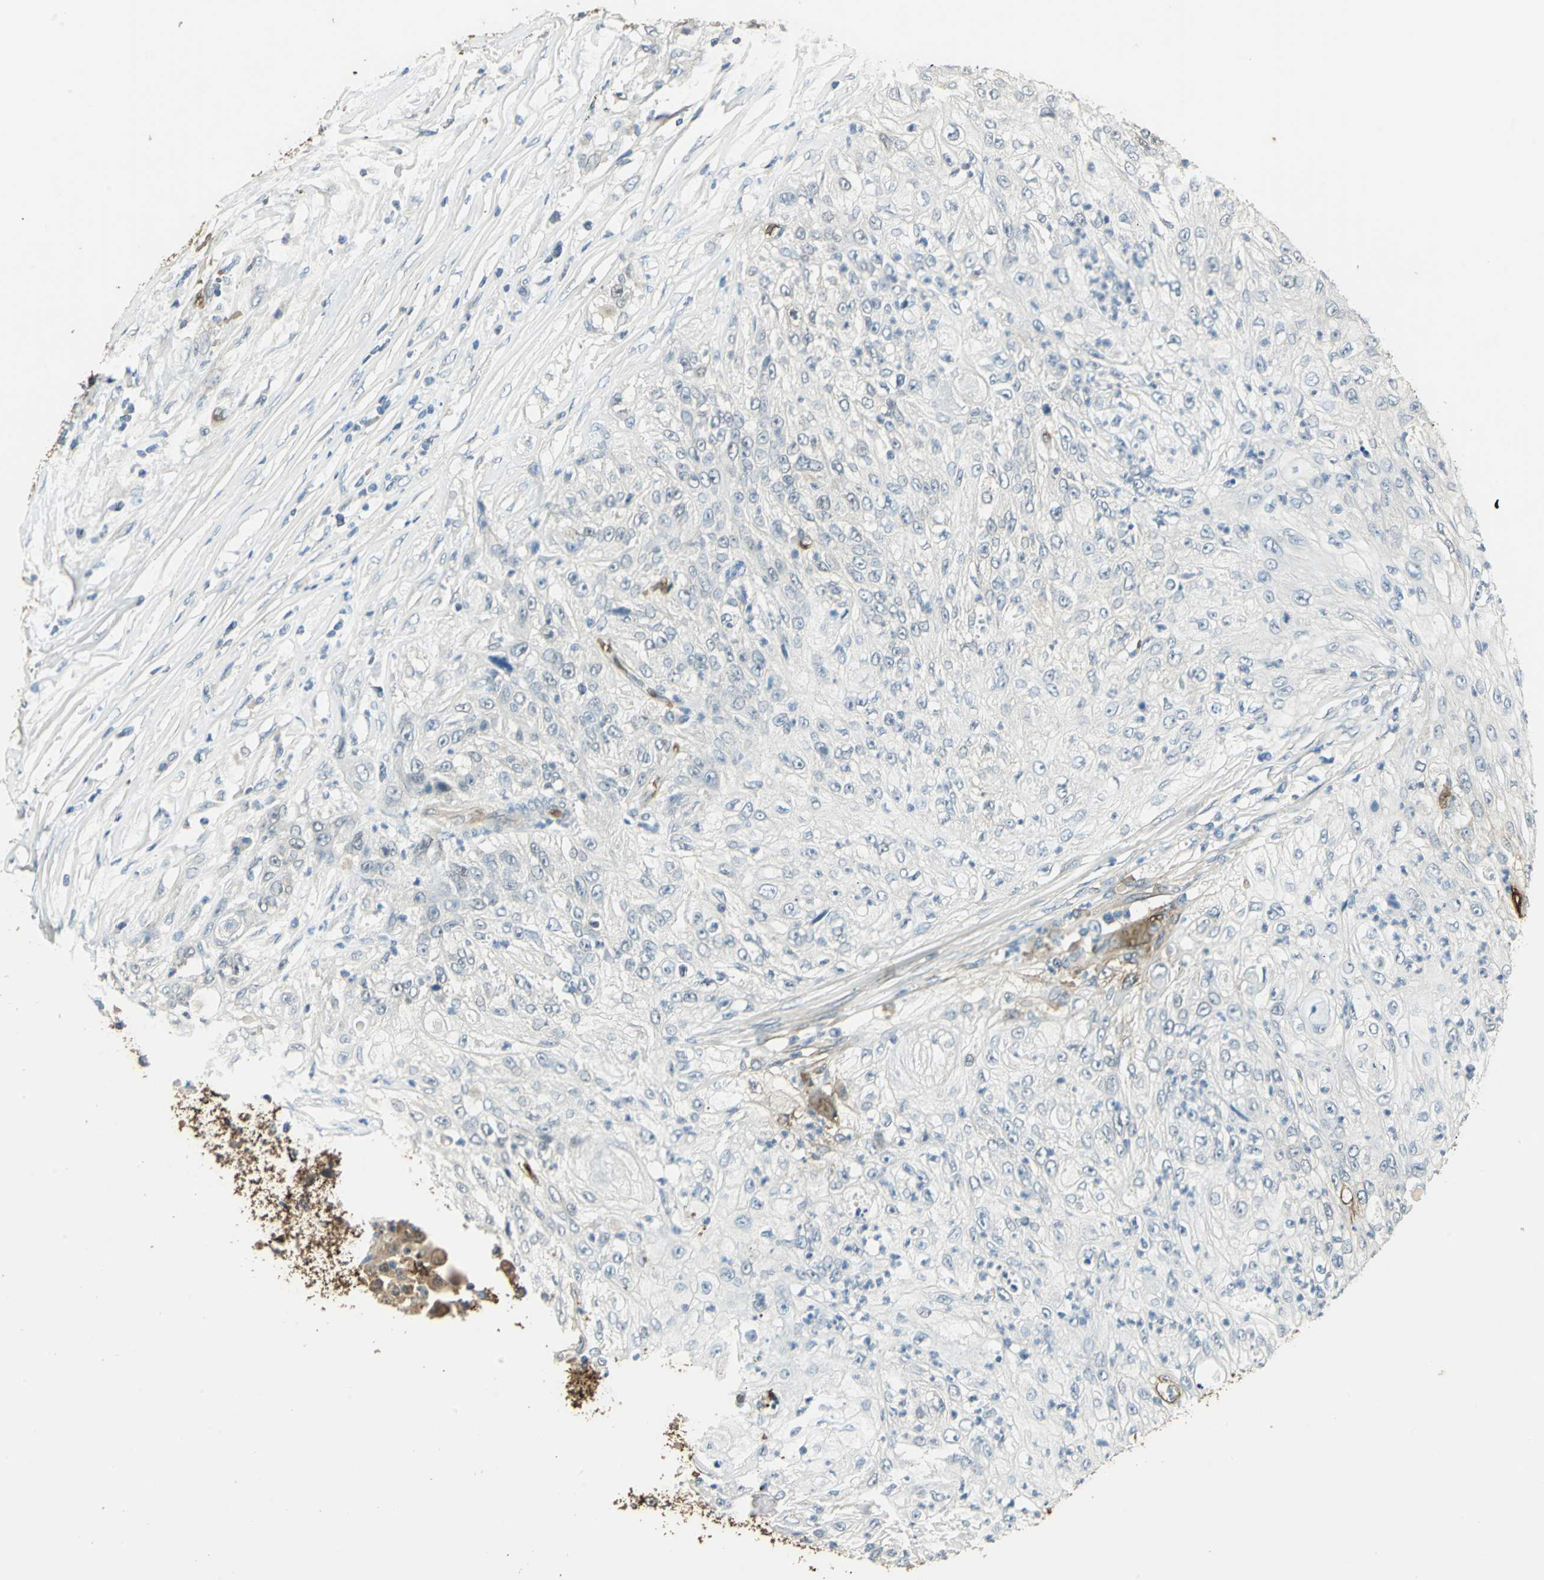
{"staining": {"intensity": "negative", "quantity": "none", "location": "none"}, "tissue": "lung cancer", "cell_type": "Tumor cells", "image_type": "cancer", "snomed": [{"axis": "morphology", "description": "Inflammation, NOS"}, {"axis": "morphology", "description": "Squamous cell carcinoma, NOS"}, {"axis": "topography", "description": "Lymph node"}, {"axis": "topography", "description": "Soft tissue"}, {"axis": "topography", "description": "Lung"}], "caption": "Immunohistochemistry (IHC) micrograph of neoplastic tissue: human lung cancer (squamous cell carcinoma) stained with DAB reveals no significant protein positivity in tumor cells.", "gene": "DDAH1", "patient": {"sex": "male", "age": 66}}